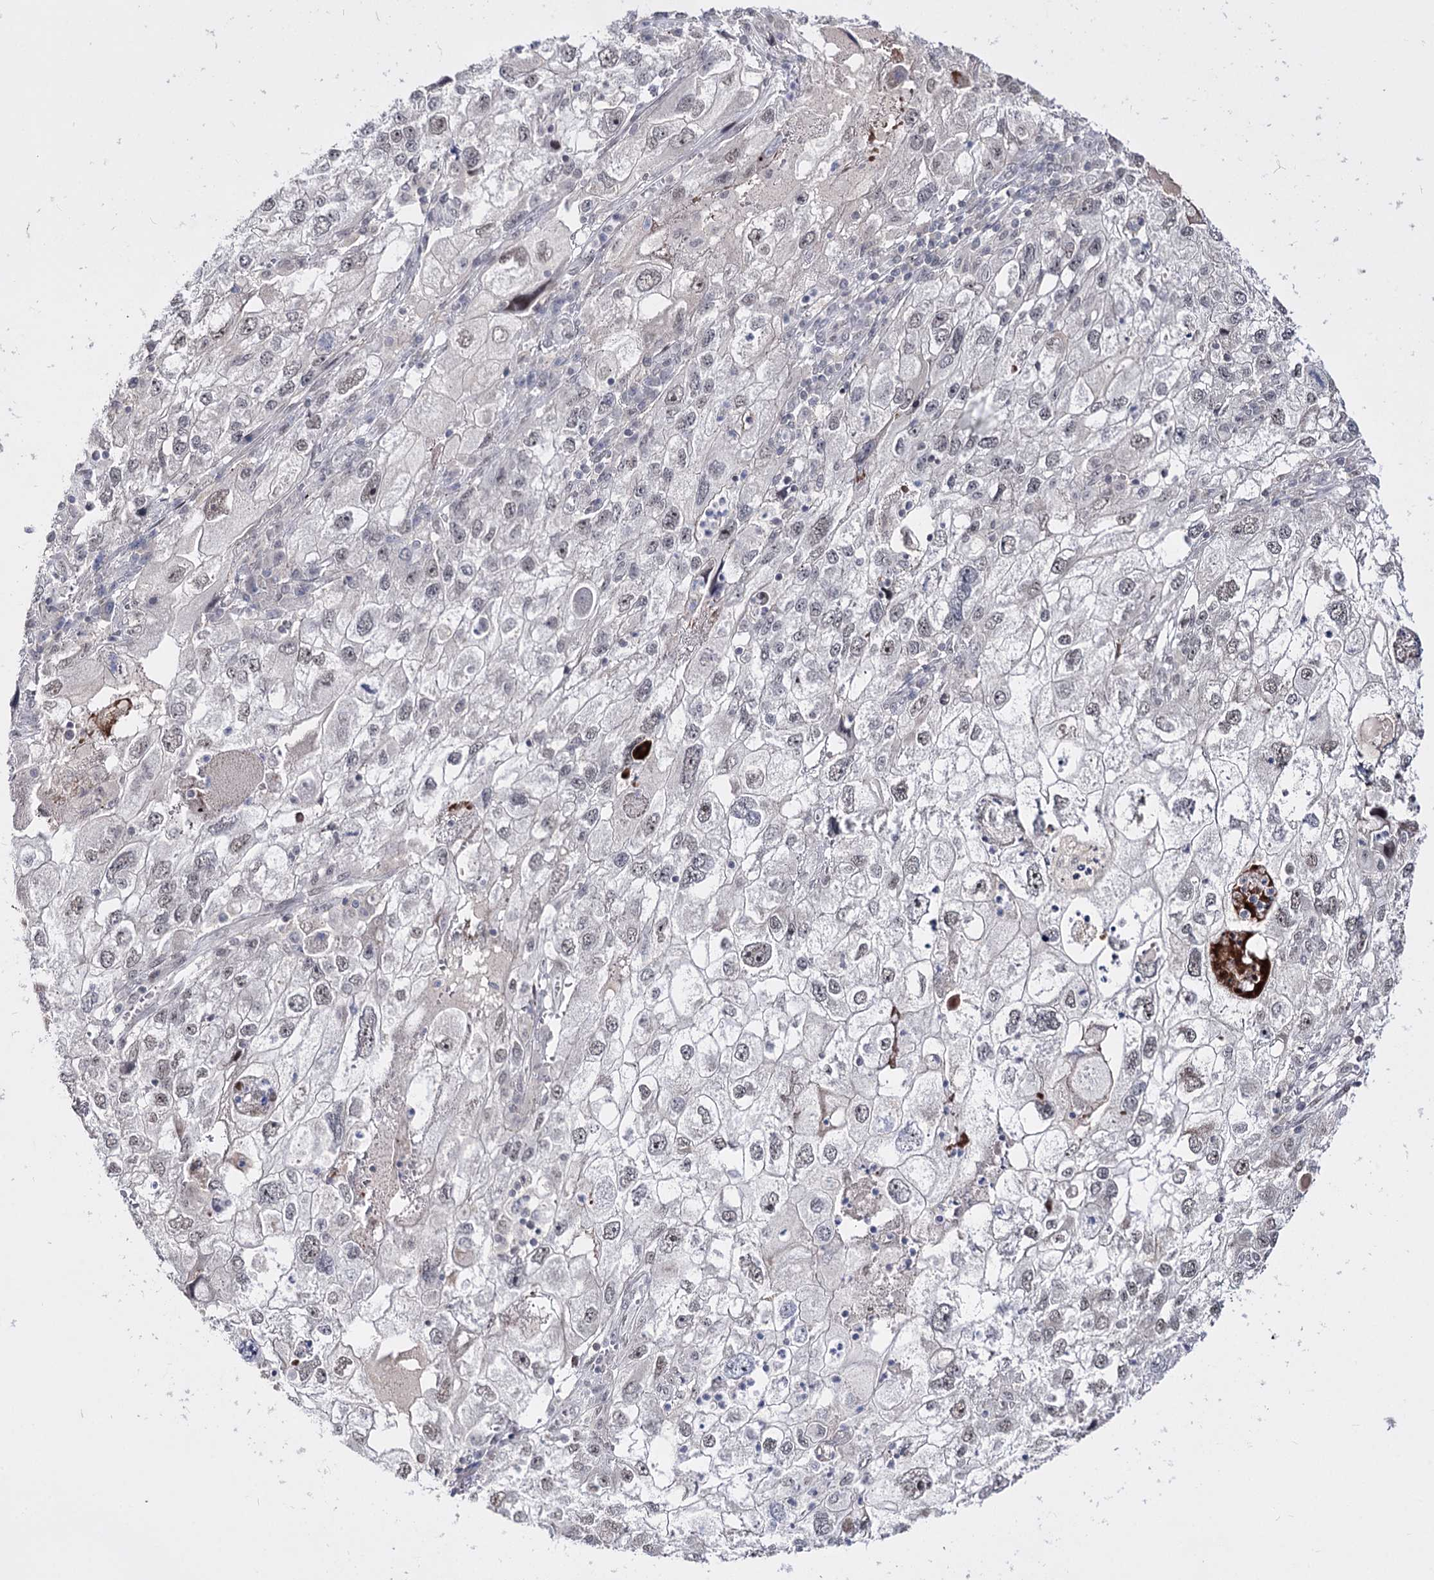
{"staining": {"intensity": "weak", "quantity": "25%-75%", "location": "nuclear"}, "tissue": "endometrial cancer", "cell_type": "Tumor cells", "image_type": "cancer", "snomed": [{"axis": "morphology", "description": "Adenocarcinoma, NOS"}, {"axis": "topography", "description": "Endometrium"}], "caption": "Protein analysis of adenocarcinoma (endometrial) tissue displays weak nuclear staining in approximately 25%-75% of tumor cells.", "gene": "STOX1", "patient": {"sex": "female", "age": 49}}